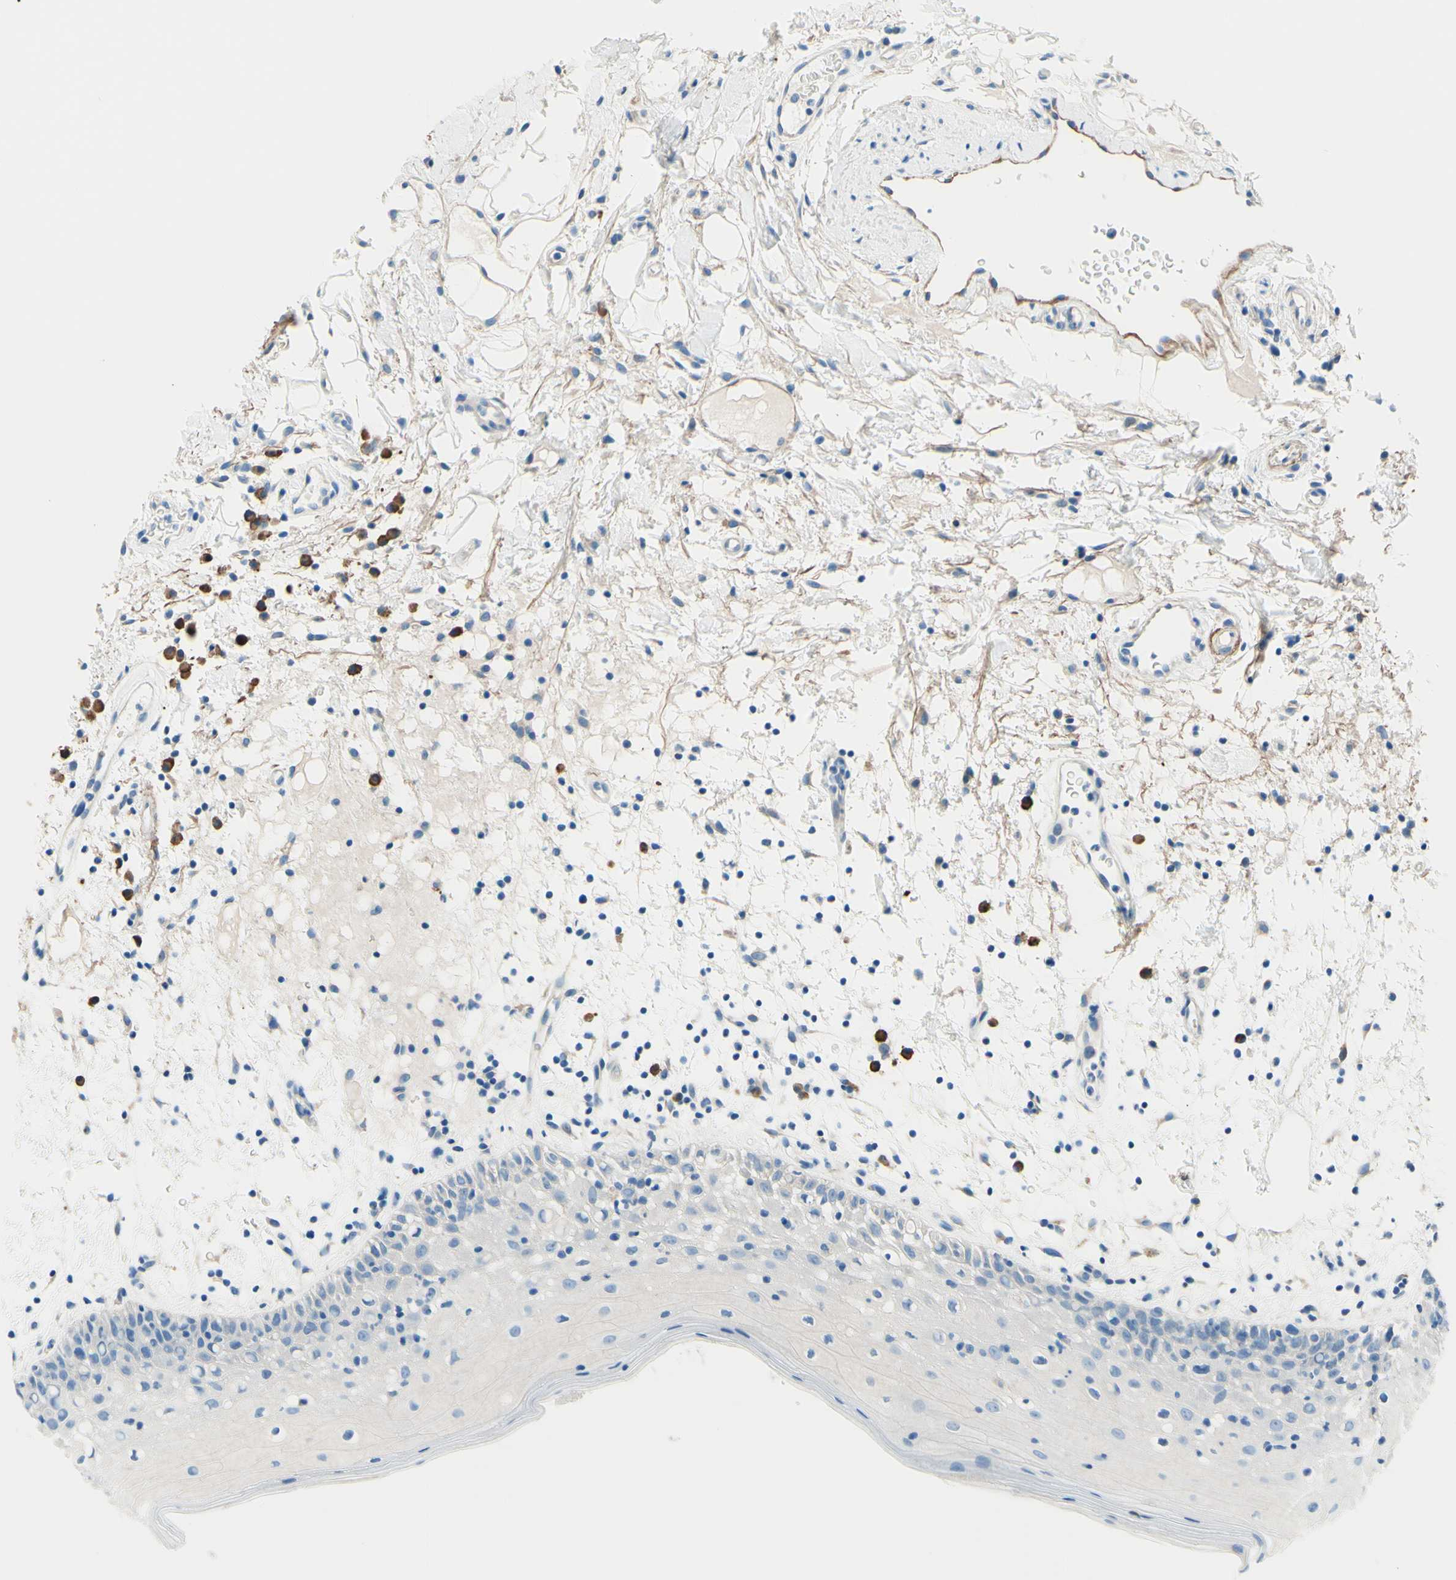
{"staining": {"intensity": "negative", "quantity": "none", "location": "none"}, "tissue": "oral mucosa", "cell_type": "Squamous epithelial cells", "image_type": "normal", "snomed": [{"axis": "morphology", "description": "Normal tissue, NOS"}, {"axis": "morphology", "description": "Squamous cell carcinoma, NOS"}, {"axis": "topography", "description": "Skeletal muscle"}, {"axis": "topography", "description": "Oral tissue"}], "caption": "Image shows no significant protein expression in squamous epithelial cells of normal oral mucosa. (Immunohistochemistry (ihc), brightfield microscopy, high magnification).", "gene": "PASD1", "patient": {"sex": "male", "age": 71}}